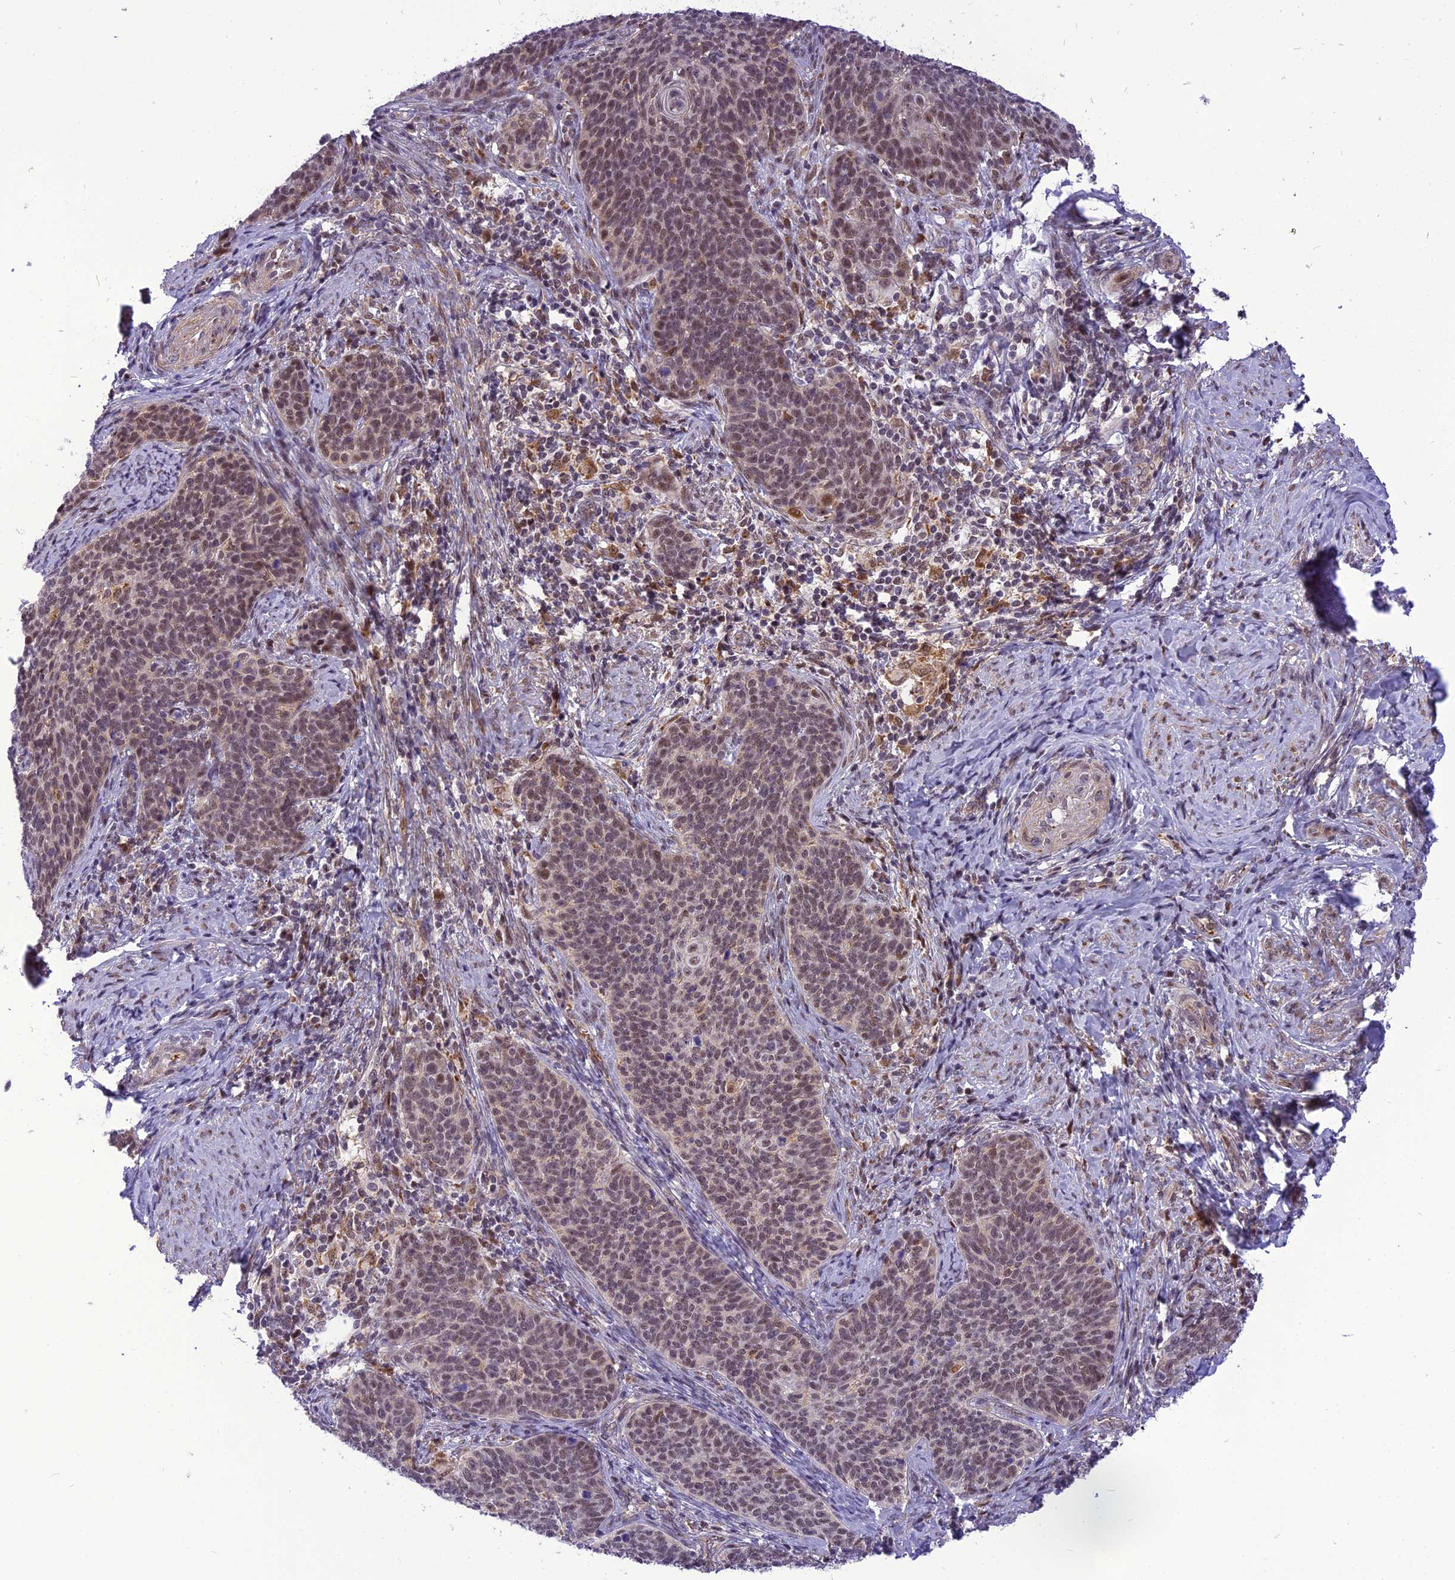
{"staining": {"intensity": "moderate", "quantity": "25%-75%", "location": "nuclear"}, "tissue": "cervical cancer", "cell_type": "Tumor cells", "image_type": "cancer", "snomed": [{"axis": "morphology", "description": "Normal tissue, NOS"}, {"axis": "morphology", "description": "Squamous cell carcinoma, NOS"}, {"axis": "topography", "description": "Cervix"}], "caption": "Brown immunohistochemical staining in cervical squamous cell carcinoma demonstrates moderate nuclear positivity in about 25%-75% of tumor cells.", "gene": "CMC1", "patient": {"sex": "female", "age": 39}}